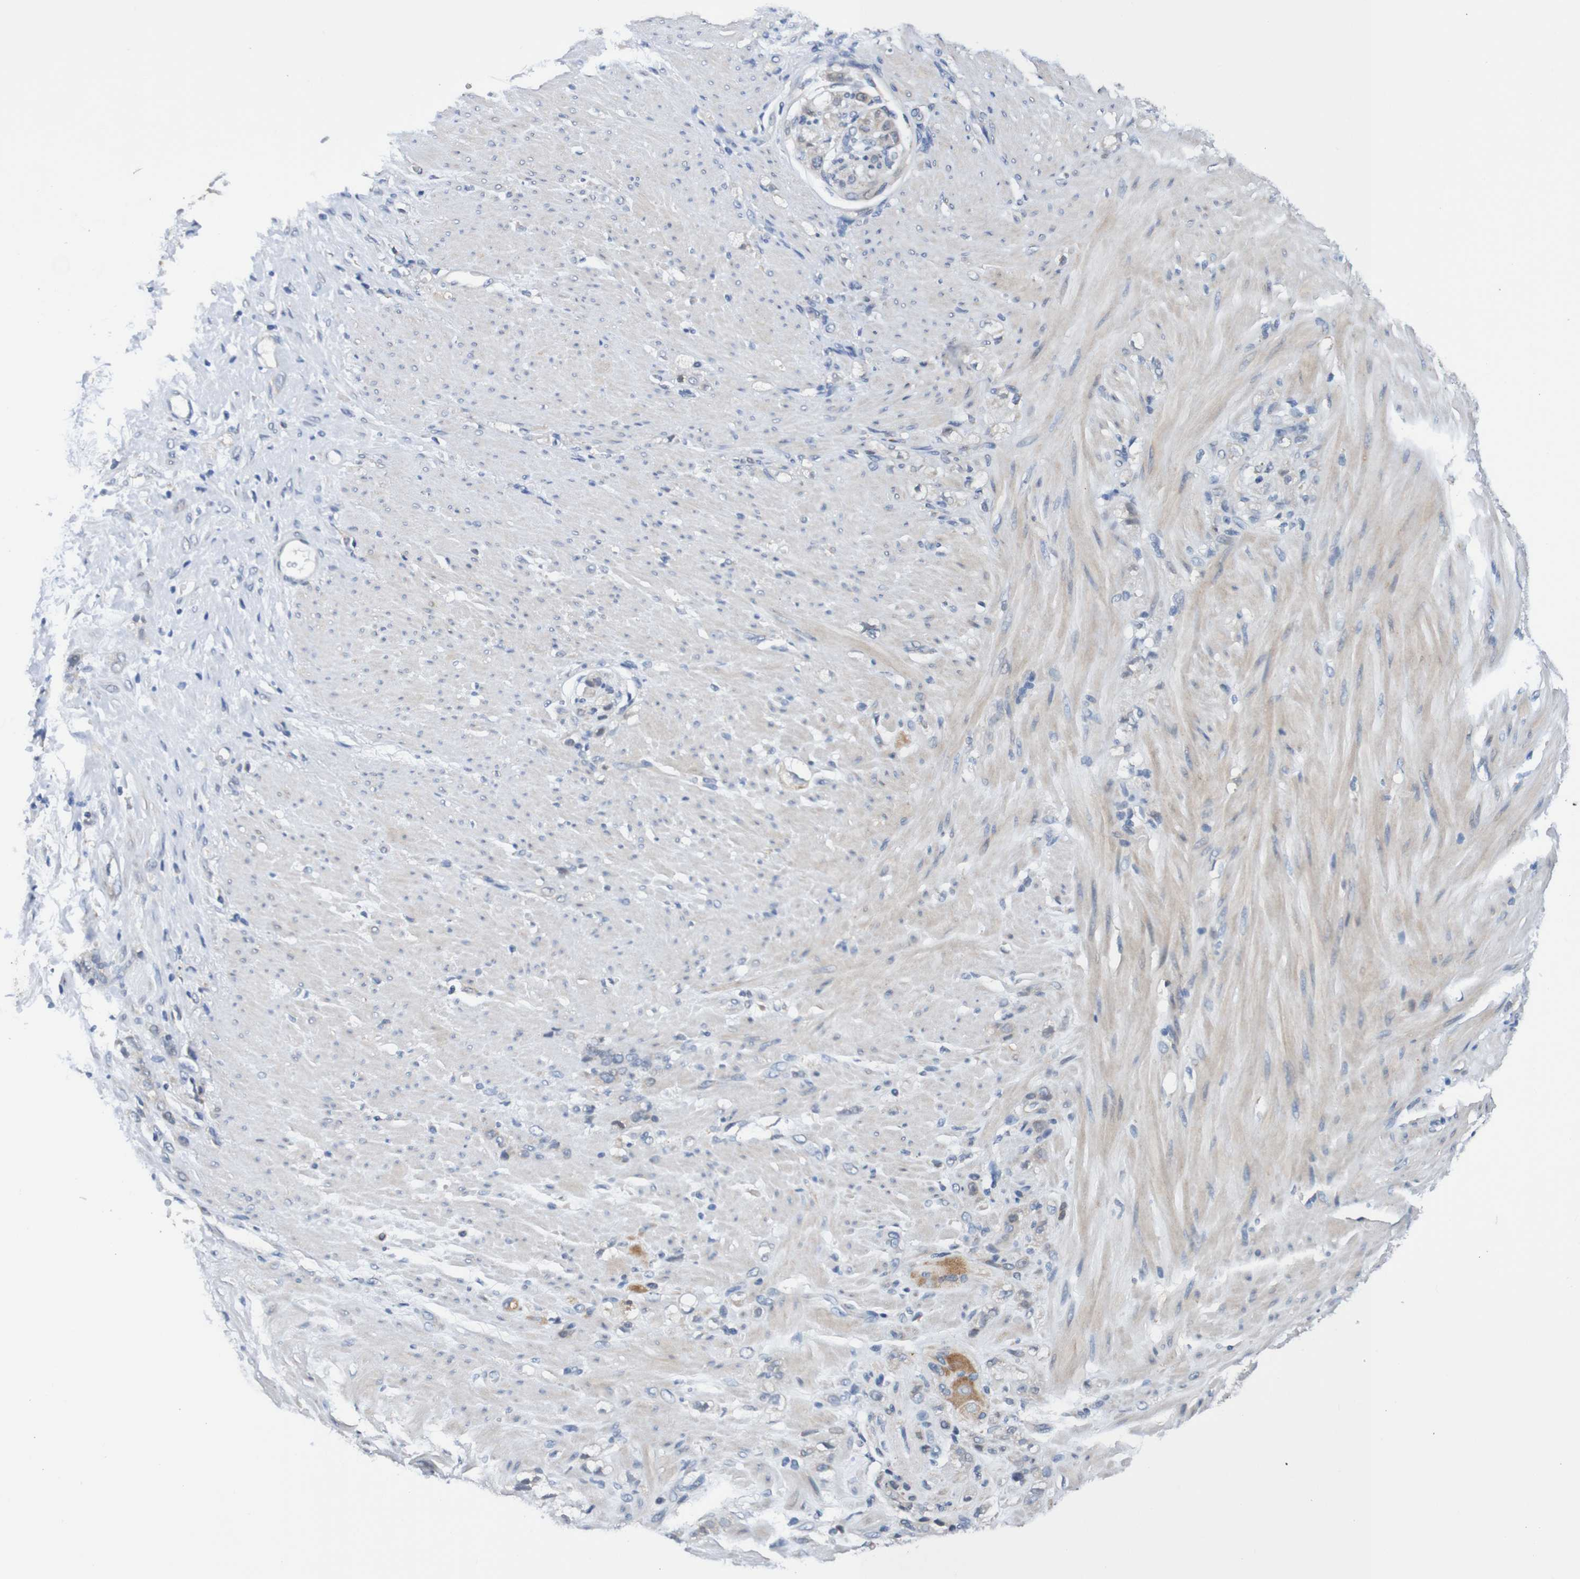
{"staining": {"intensity": "negative", "quantity": "none", "location": "none"}, "tissue": "stomach cancer", "cell_type": "Tumor cells", "image_type": "cancer", "snomed": [{"axis": "morphology", "description": "Adenocarcinoma, NOS"}, {"axis": "topography", "description": "Stomach"}], "caption": "IHC photomicrograph of human stomach cancer (adenocarcinoma) stained for a protein (brown), which reveals no staining in tumor cells. Nuclei are stained in blue.", "gene": "FIBP", "patient": {"sex": "male", "age": 82}}